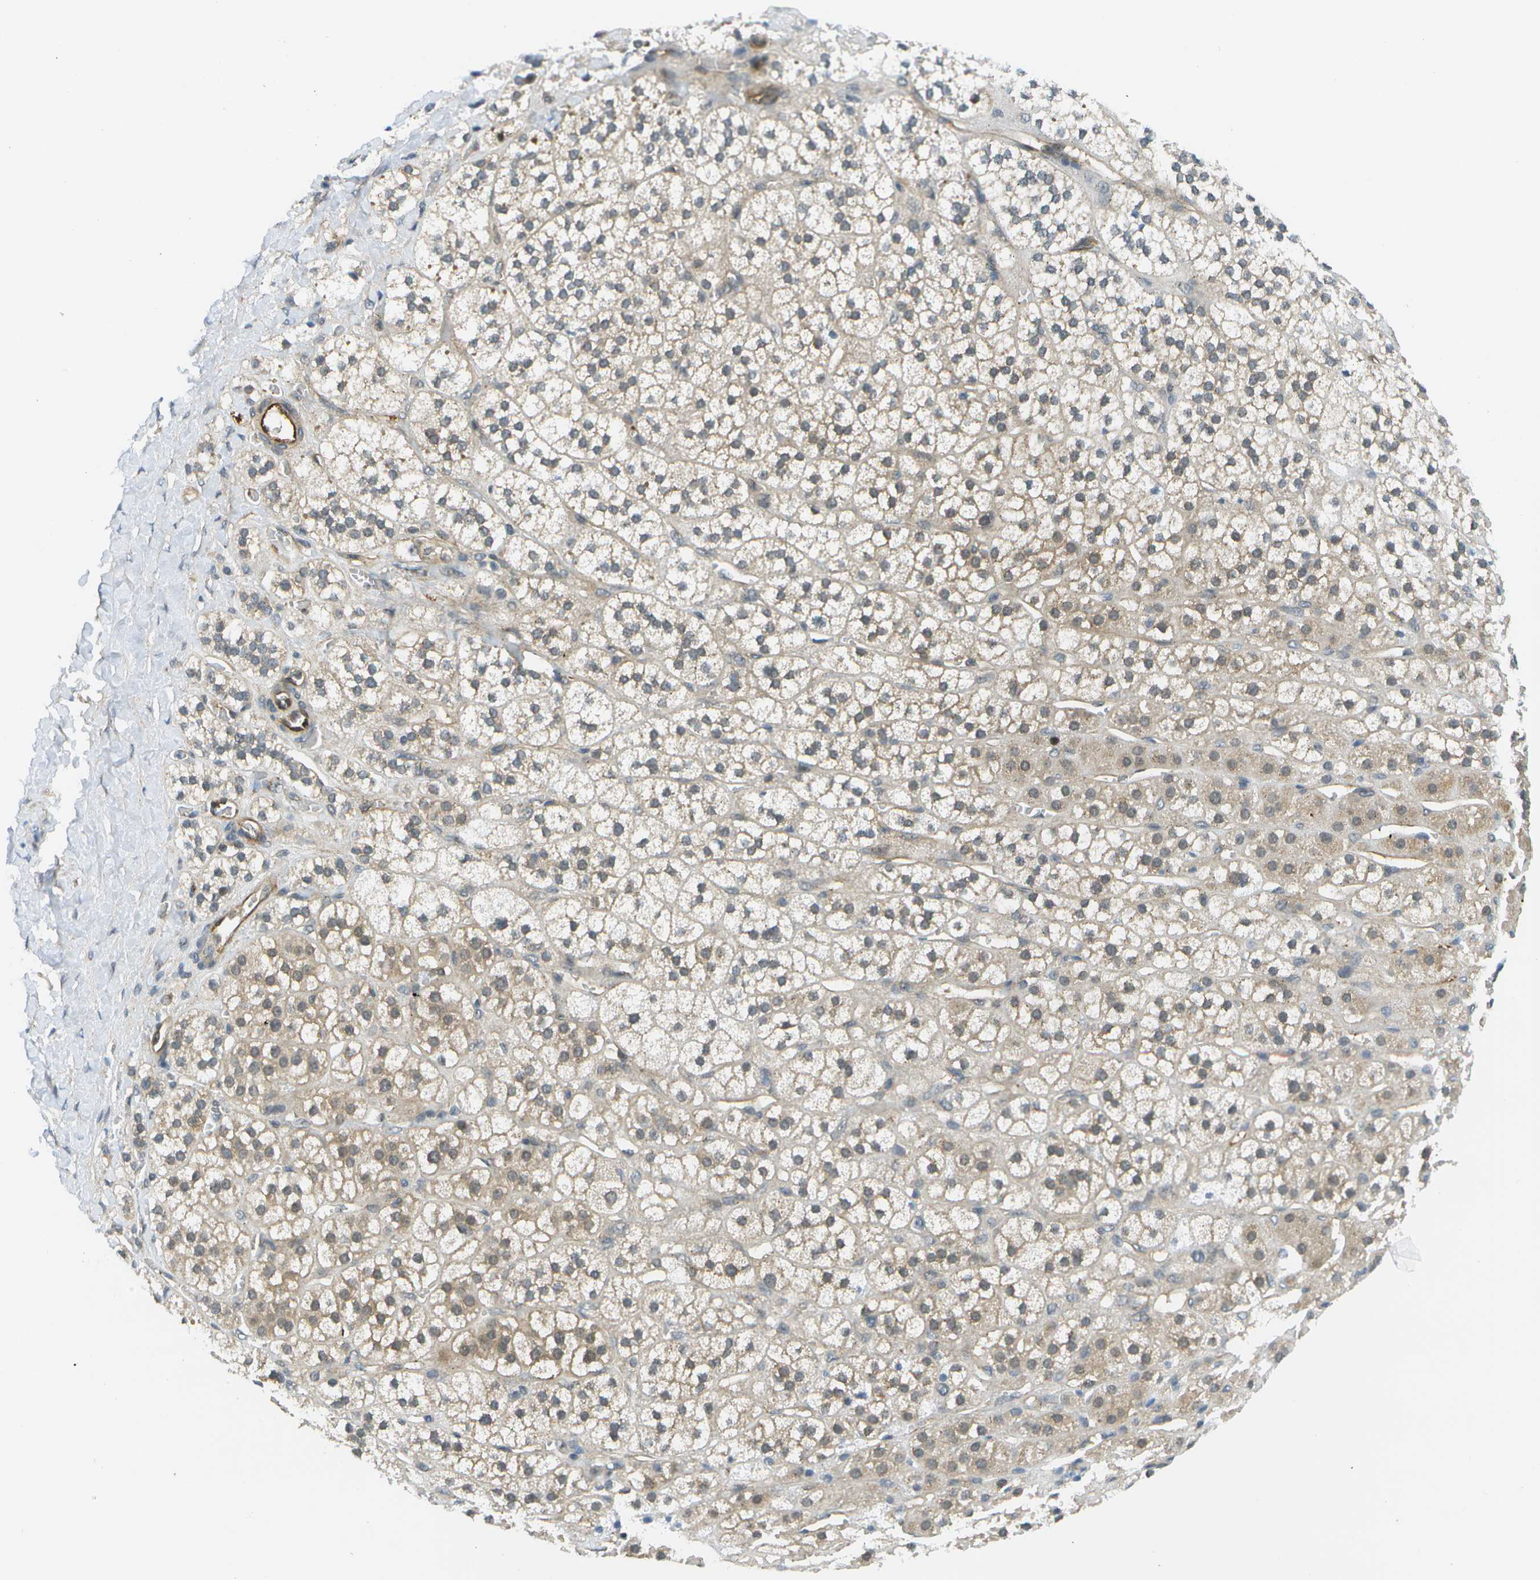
{"staining": {"intensity": "weak", "quantity": "25%-75%", "location": "cytoplasmic/membranous"}, "tissue": "adrenal gland", "cell_type": "Glandular cells", "image_type": "normal", "snomed": [{"axis": "morphology", "description": "Normal tissue, NOS"}, {"axis": "topography", "description": "Adrenal gland"}], "caption": "Normal adrenal gland was stained to show a protein in brown. There is low levels of weak cytoplasmic/membranous positivity in about 25%-75% of glandular cells. The staining is performed using DAB brown chromogen to label protein expression. The nuclei are counter-stained blue using hematoxylin.", "gene": "KIAA0040", "patient": {"sex": "male", "age": 56}}